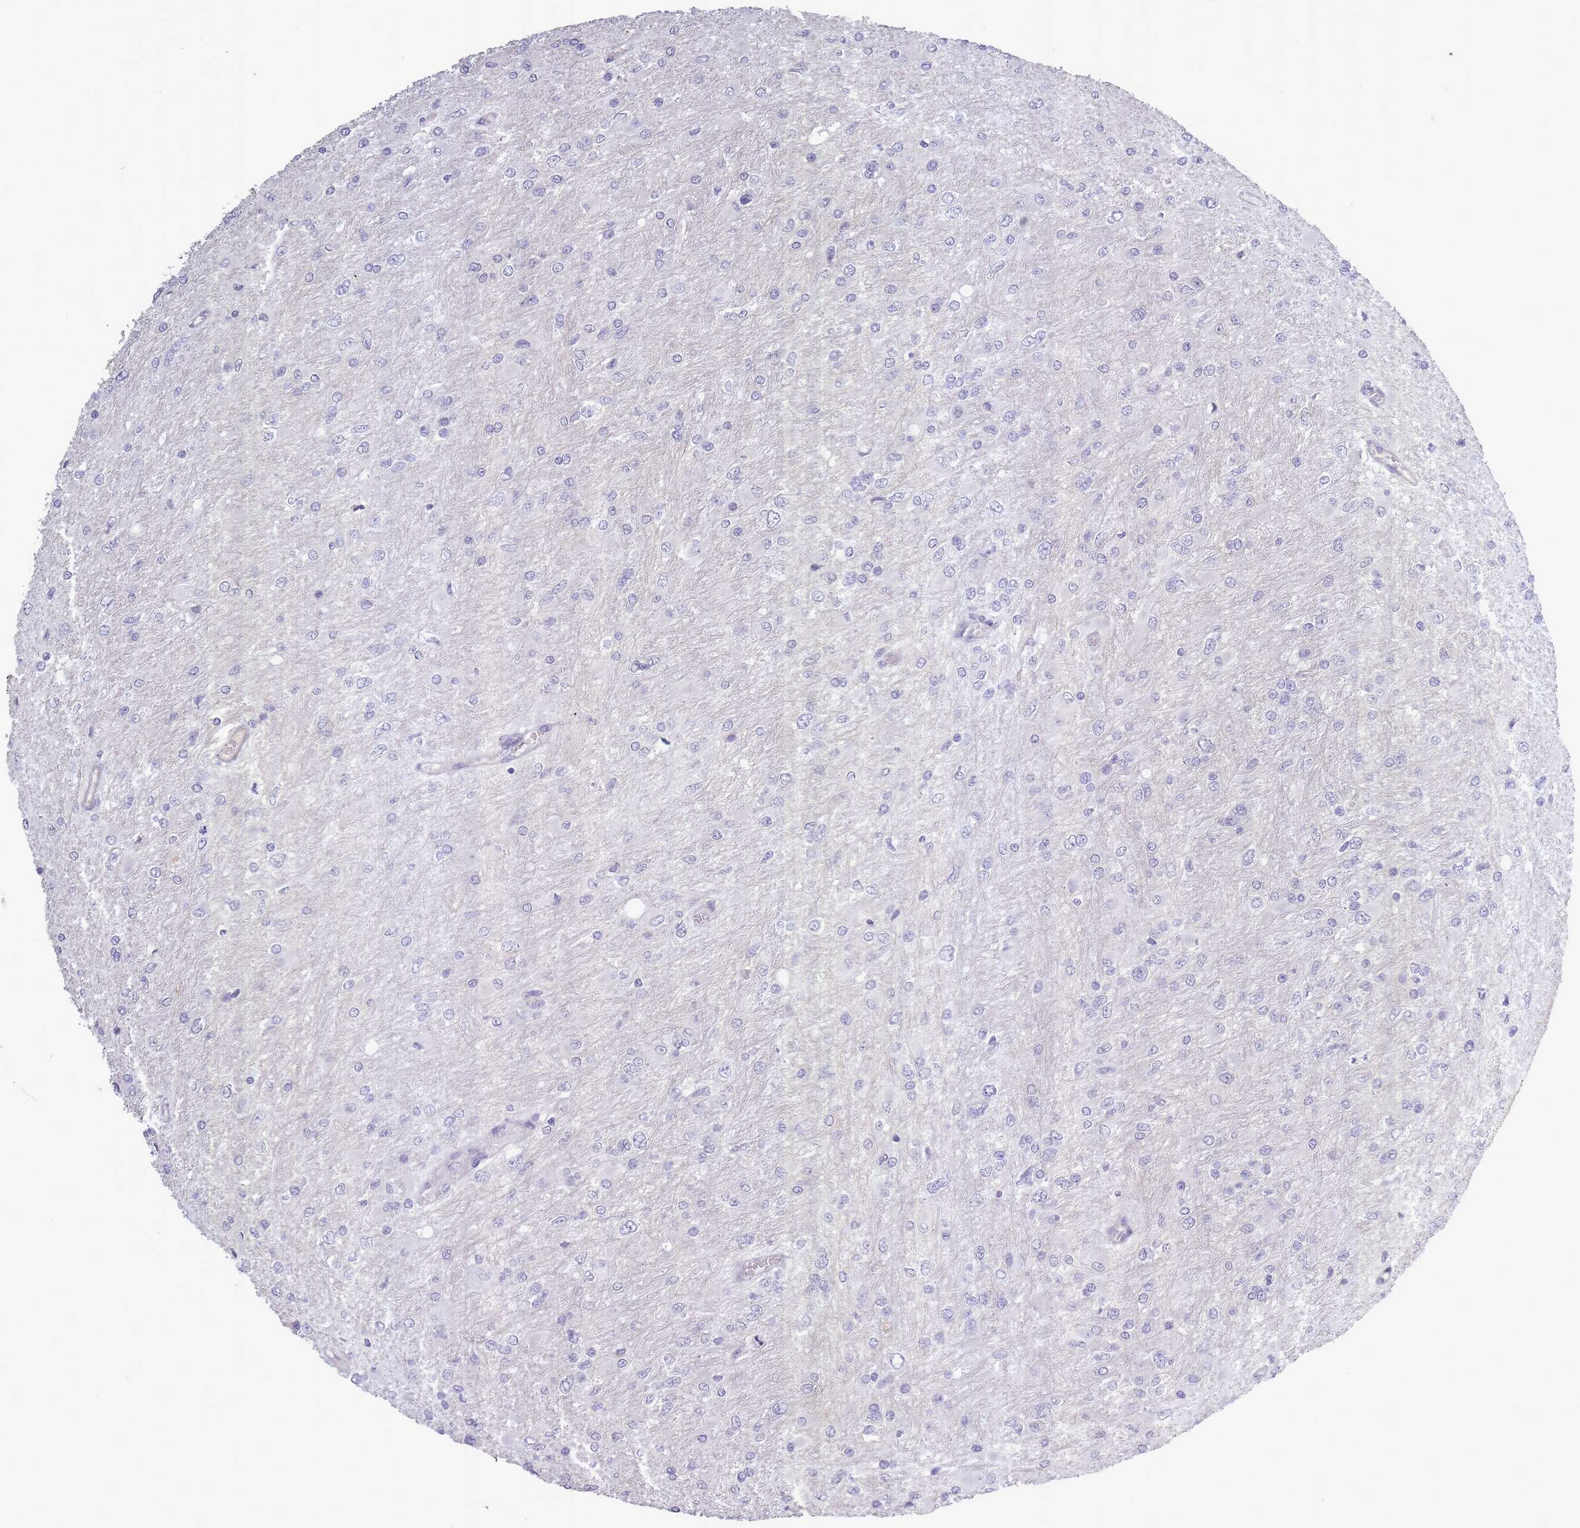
{"staining": {"intensity": "negative", "quantity": "none", "location": "none"}, "tissue": "glioma", "cell_type": "Tumor cells", "image_type": "cancer", "snomed": [{"axis": "morphology", "description": "Glioma, malignant, High grade"}, {"axis": "topography", "description": "Cerebral cortex"}], "caption": "Glioma was stained to show a protein in brown. There is no significant expression in tumor cells. (Brightfield microscopy of DAB (3,3'-diaminobenzidine) IHC at high magnification).", "gene": "SLC8A2", "patient": {"sex": "female", "age": 36}}